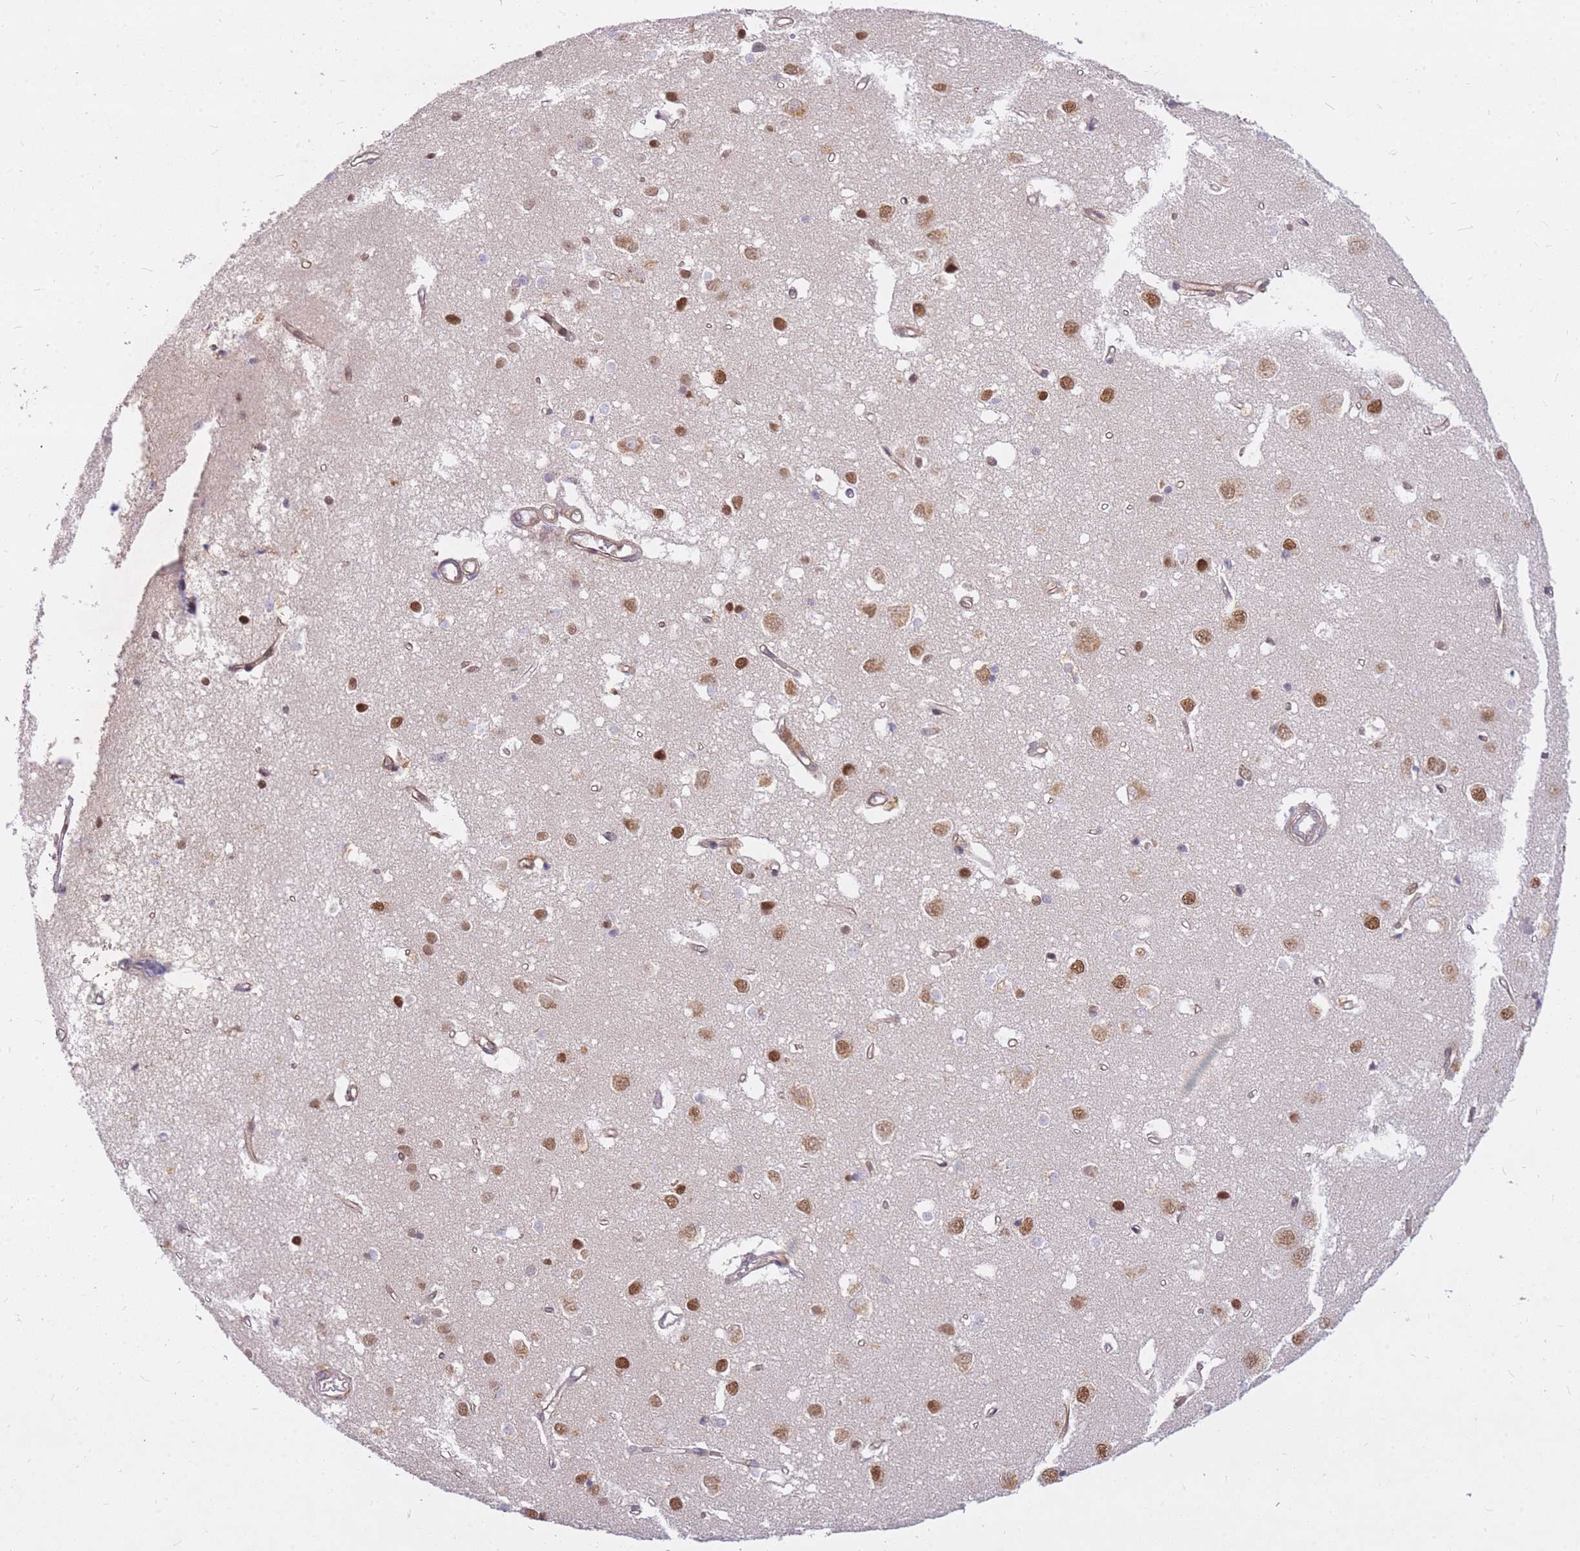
{"staining": {"intensity": "weak", "quantity": ">75%", "location": "cytoplasmic/membranous"}, "tissue": "cerebral cortex", "cell_type": "Endothelial cells", "image_type": "normal", "snomed": [{"axis": "morphology", "description": "Normal tissue, NOS"}, {"axis": "topography", "description": "Cerebral cortex"}], "caption": "Cerebral cortex was stained to show a protein in brown. There is low levels of weak cytoplasmic/membranous expression in about >75% of endothelial cells. The staining was performed using DAB (3,3'-diaminobenzidine), with brown indicating positive protein expression. Nuclei are stained blue with hematoxylin.", "gene": "TLE2", "patient": {"sex": "female", "age": 64}}